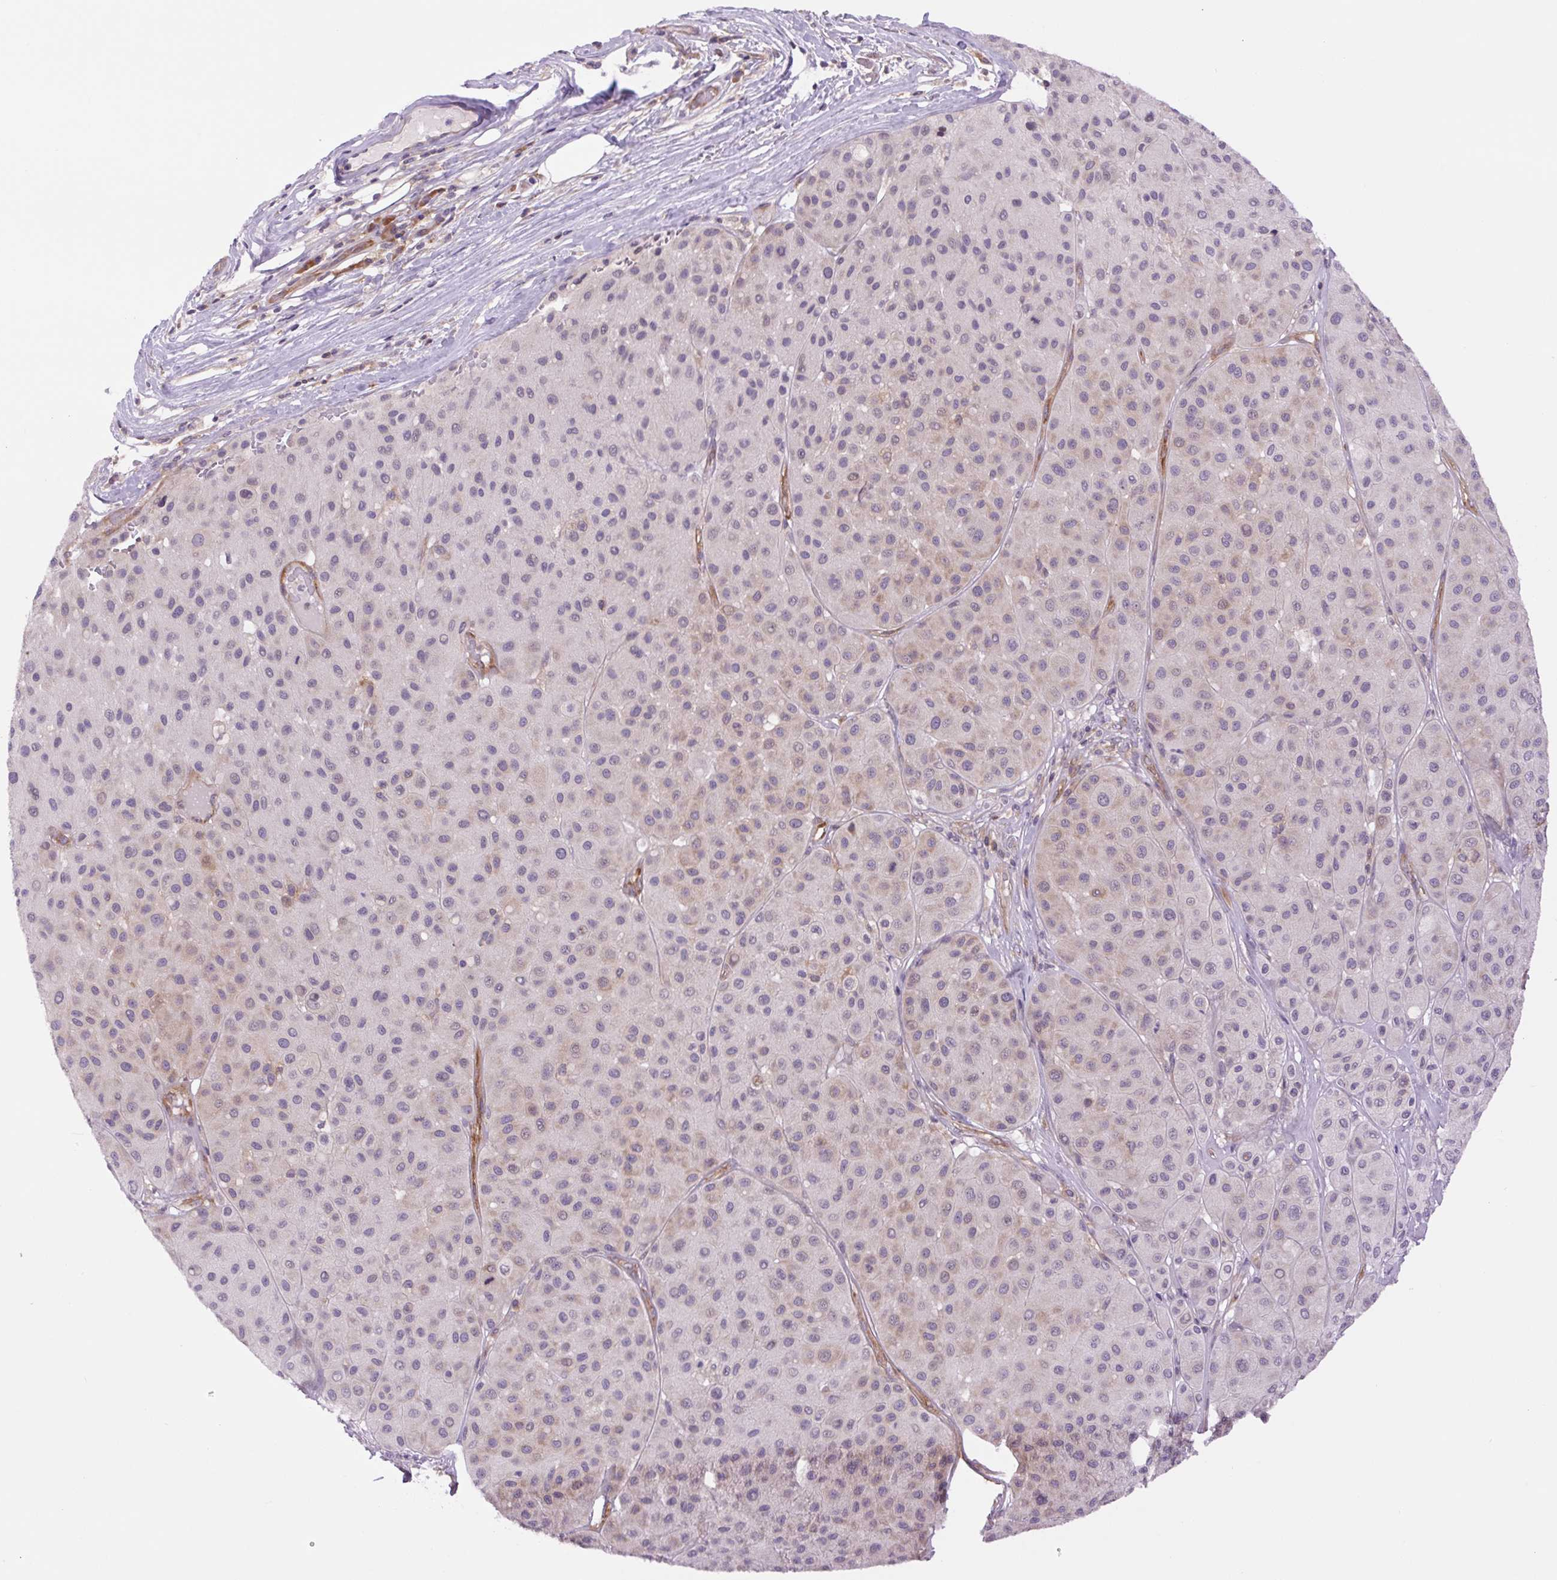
{"staining": {"intensity": "weak", "quantity": "<25%", "location": "cytoplasmic/membranous"}, "tissue": "melanoma", "cell_type": "Tumor cells", "image_type": "cancer", "snomed": [{"axis": "morphology", "description": "Malignant melanoma, Metastatic site"}, {"axis": "topography", "description": "Smooth muscle"}], "caption": "This is an immunohistochemistry histopathology image of human melanoma. There is no expression in tumor cells.", "gene": "MINK1", "patient": {"sex": "male", "age": 41}}